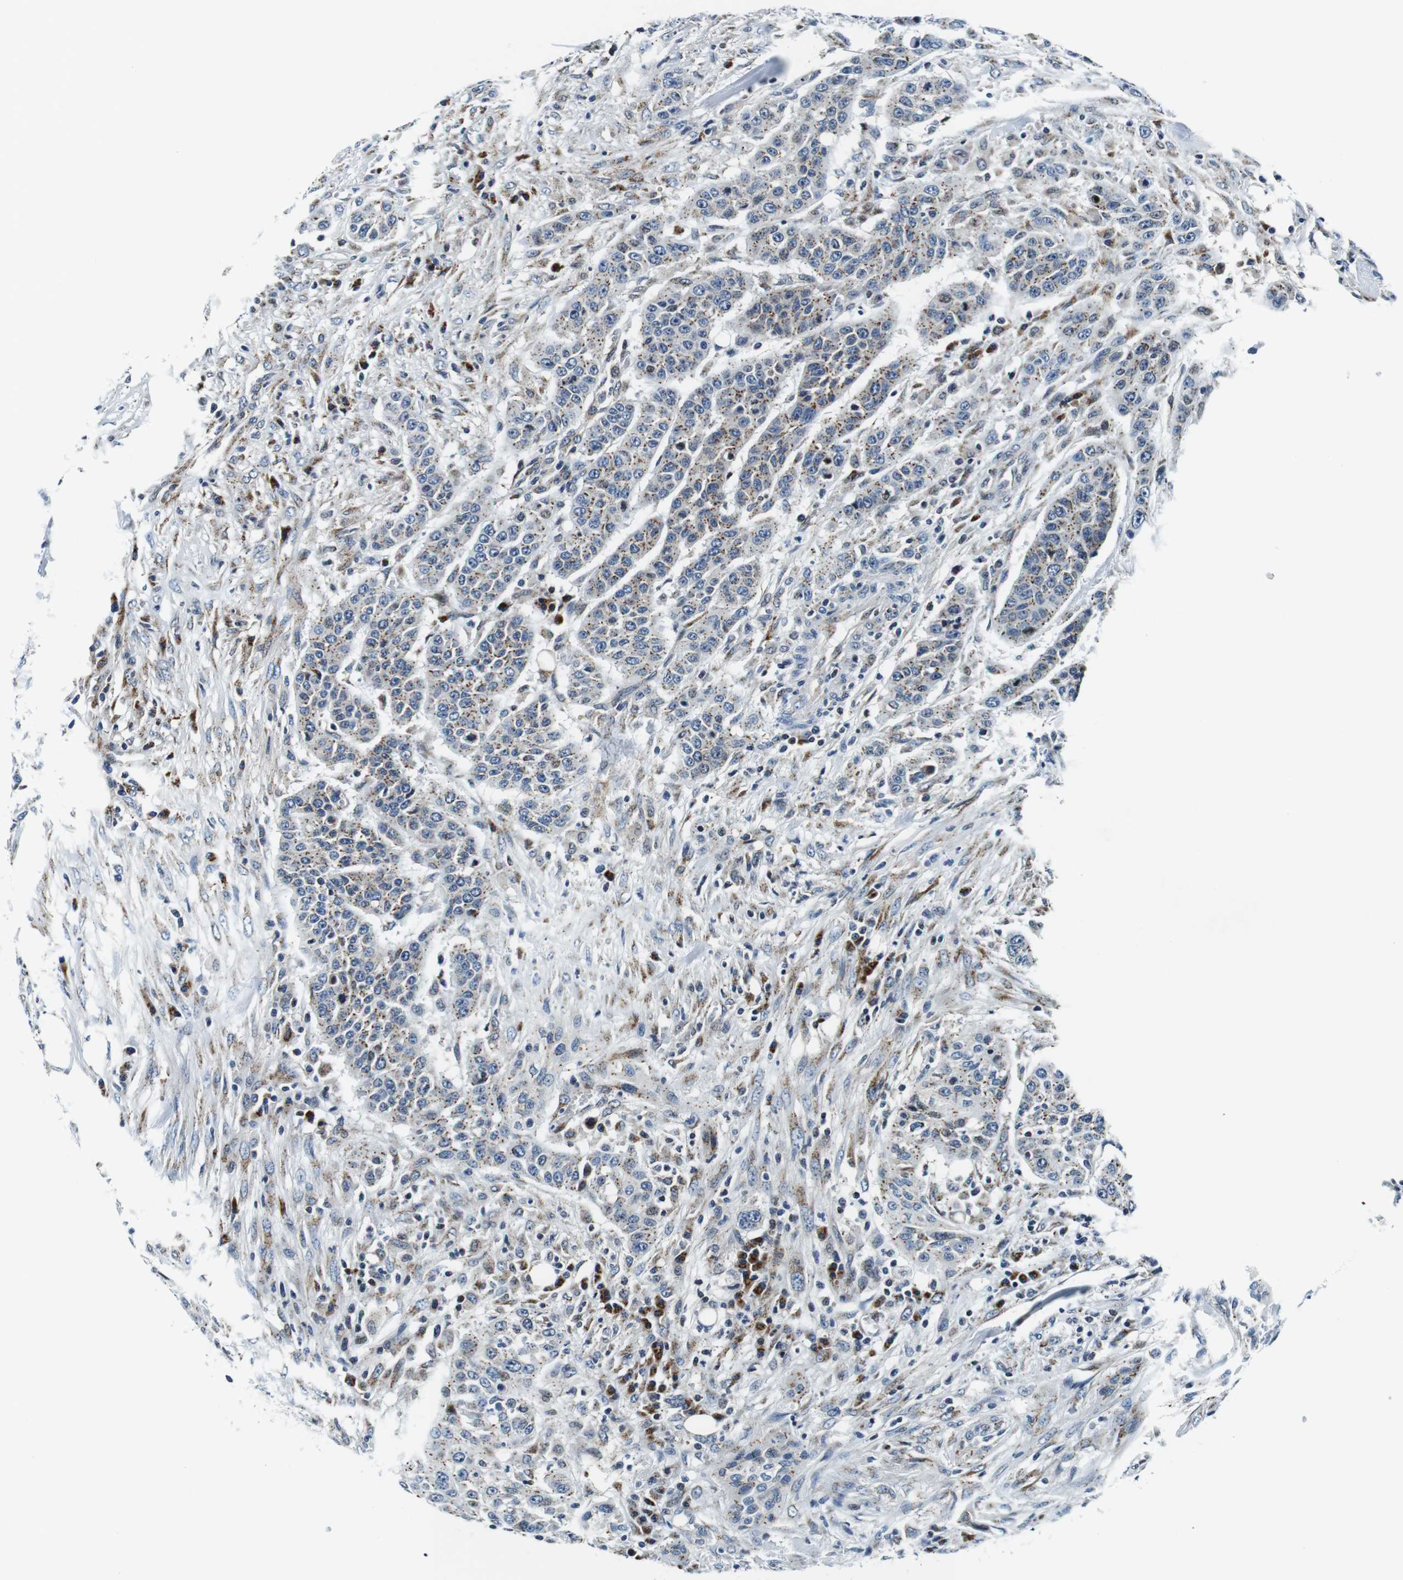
{"staining": {"intensity": "moderate", "quantity": "25%-75%", "location": "cytoplasmic/membranous"}, "tissue": "urothelial cancer", "cell_type": "Tumor cells", "image_type": "cancer", "snomed": [{"axis": "morphology", "description": "Urothelial carcinoma, High grade"}, {"axis": "topography", "description": "Urinary bladder"}], "caption": "Human high-grade urothelial carcinoma stained with a brown dye reveals moderate cytoplasmic/membranous positive positivity in approximately 25%-75% of tumor cells.", "gene": "FAR2", "patient": {"sex": "male", "age": 74}}